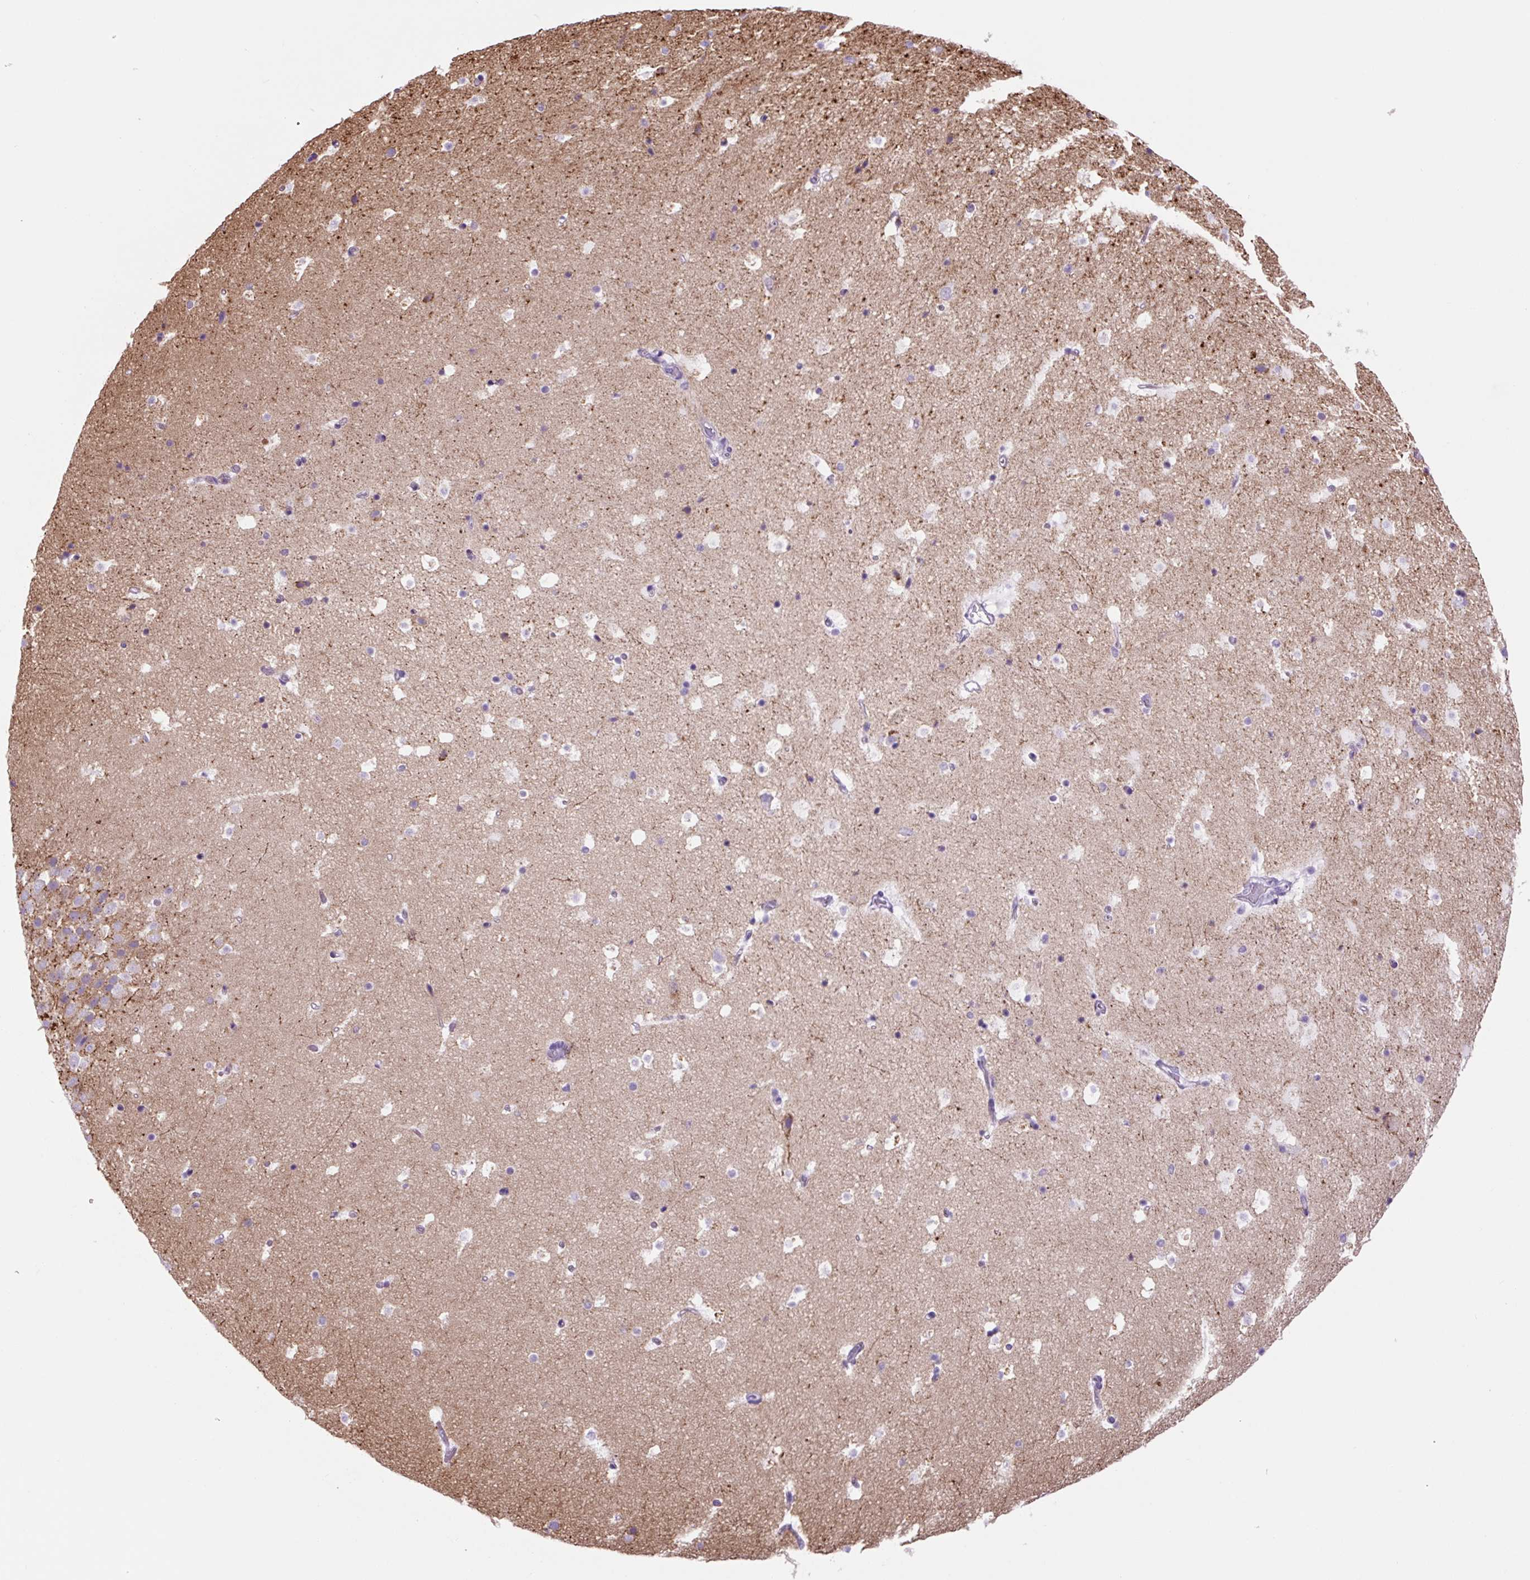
{"staining": {"intensity": "negative", "quantity": "none", "location": "none"}, "tissue": "hippocampus", "cell_type": "Glial cells", "image_type": "normal", "snomed": [{"axis": "morphology", "description": "Normal tissue, NOS"}, {"axis": "topography", "description": "Hippocampus"}], "caption": "This is a photomicrograph of IHC staining of unremarkable hippocampus, which shows no expression in glial cells. The staining was performed using DAB to visualize the protein expression in brown, while the nuclei were stained in blue with hematoxylin (Magnification: 20x).", "gene": "LCN10", "patient": {"sex": "male", "age": 37}}